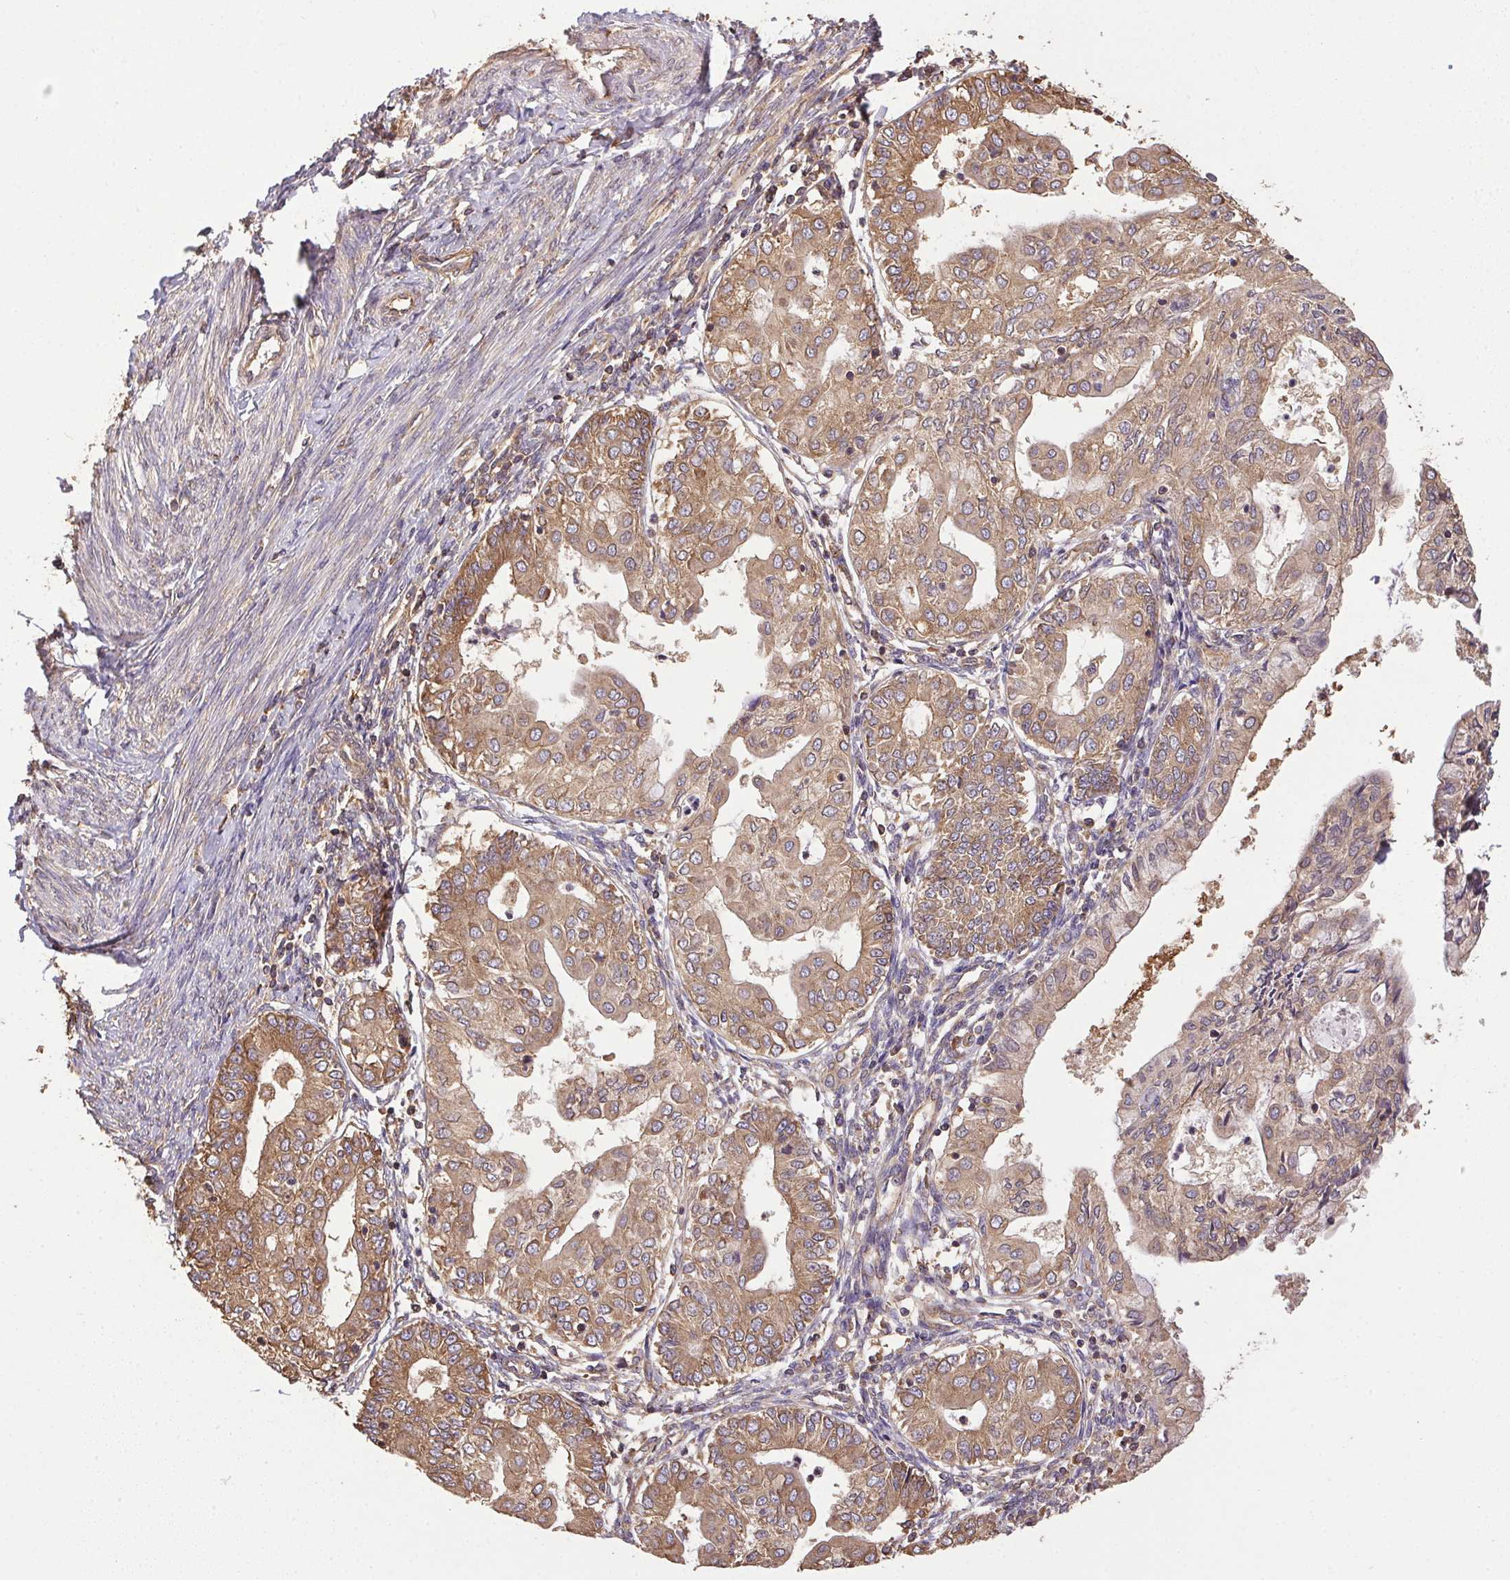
{"staining": {"intensity": "moderate", "quantity": ">75%", "location": "cytoplasmic/membranous"}, "tissue": "endometrial cancer", "cell_type": "Tumor cells", "image_type": "cancer", "snomed": [{"axis": "morphology", "description": "Adenocarcinoma, NOS"}, {"axis": "topography", "description": "Endometrium"}], "caption": "Endometrial cancer (adenocarcinoma) was stained to show a protein in brown. There is medium levels of moderate cytoplasmic/membranous staining in about >75% of tumor cells. (DAB = brown stain, brightfield microscopy at high magnification).", "gene": "EIF2S1", "patient": {"sex": "female", "age": 68}}